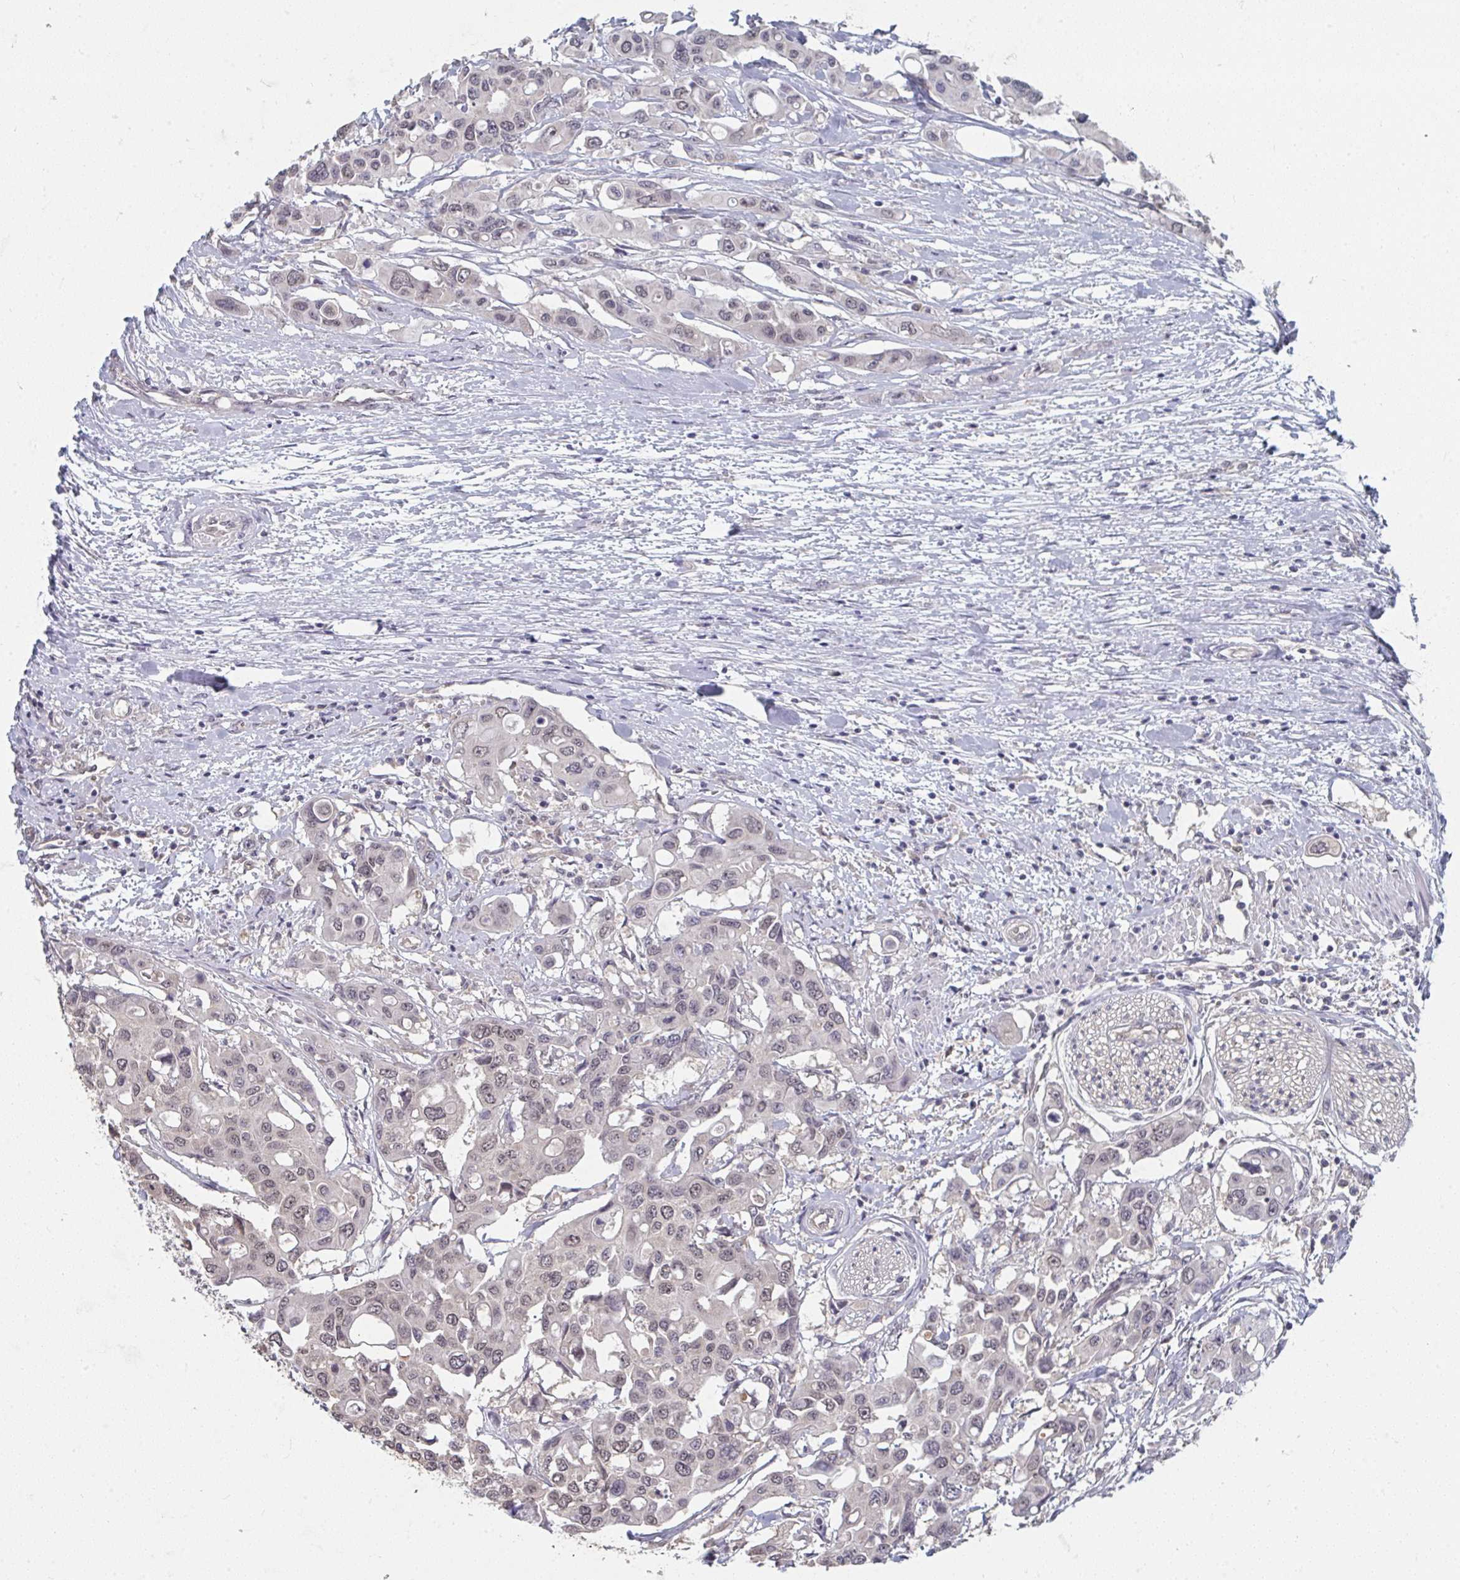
{"staining": {"intensity": "weak", "quantity": ">75%", "location": "nuclear"}, "tissue": "colorectal cancer", "cell_type": "Tumor cells", "image_type": "cancer", "snomed": [{"axis": "morphology", "description": "Adenocarcinoma, NOS"}, {"axis": "topography", "description": "Colon"}], "caption": "Adenocarcinoma (colorectal) stained with a protein marker exhibits weak staining in tumor cells.", "gene": "LIX1", "patient": {"sex": "male", "age": 77}}